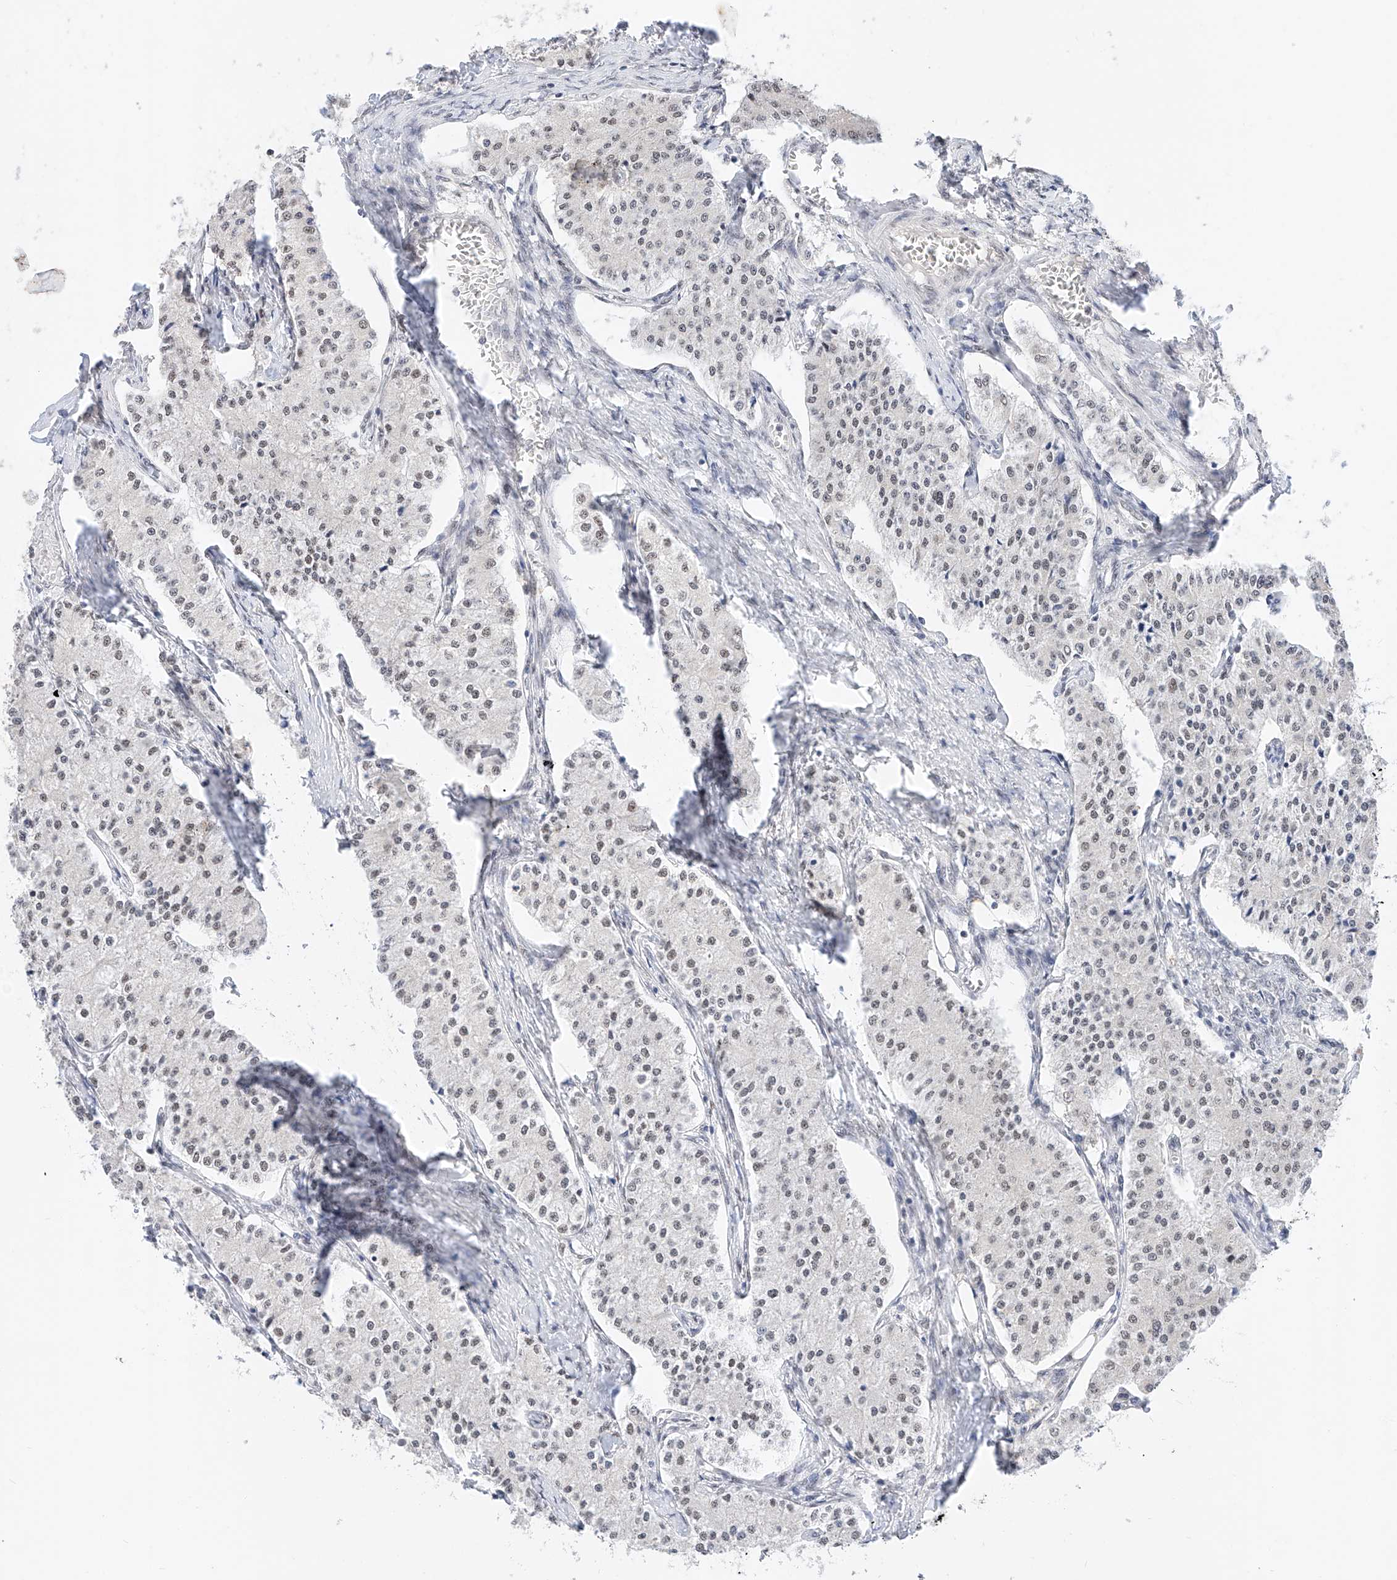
{"staining": {"intensity": "weak", "quantity": "<25%", "location": "nuclear"}, "tissue": "carcinoid", "cell_type": "Tumor cells", "image_type": "cancer", "snomed": [{"axis": "morphology", "description": "Carcinoid, malignant, NOS"}, {"axis": "topography", "description": "Colon"}], "caption": "Protein analysis of malignant carcinoid exhibits no significant expression in tumor cells.", "gene": "KCNJ1", "patient": {"sex": "female", "age": 52}}